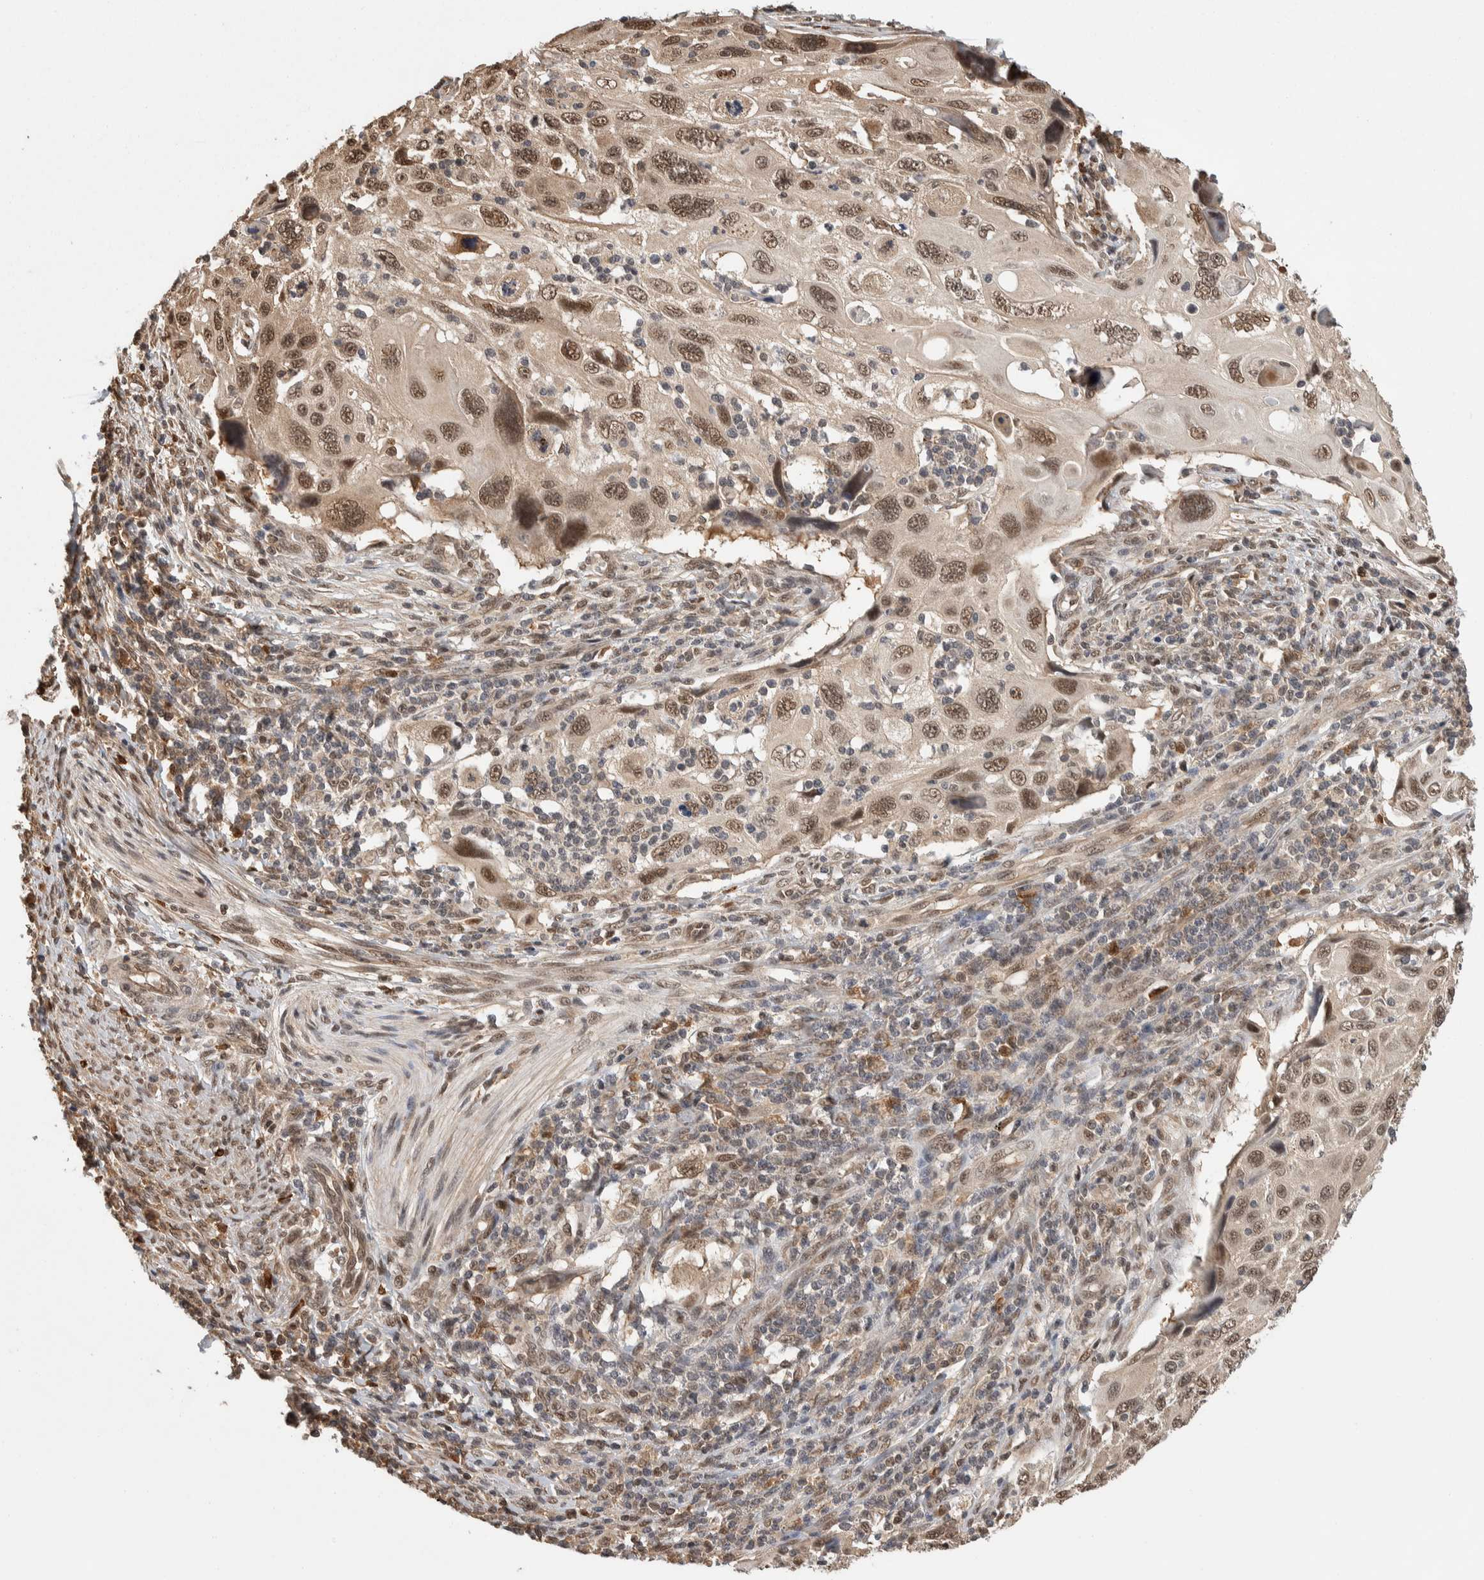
{"staining": {"intensity": "moderate", "quantity": ">75%", "location": "nuclear"}, "tissue": "cervical cancer", "cell_type": "Tumor cells", "image_type": "cancer", "snomed": [{"axis": "morphology", "description": "Squamous cell carcinoma, NOS"}, {"axis": "topography", "description": "Cervix"}], "caption": "The image exhibits immunohistochemical staining of cervical cancer (squamous cell carcinoma). There is moderate nuclear staining is appreciated in about >75% of tumor cells.", "gene": "ZNF592", "patient": {"sex": "female", "age": 70}}